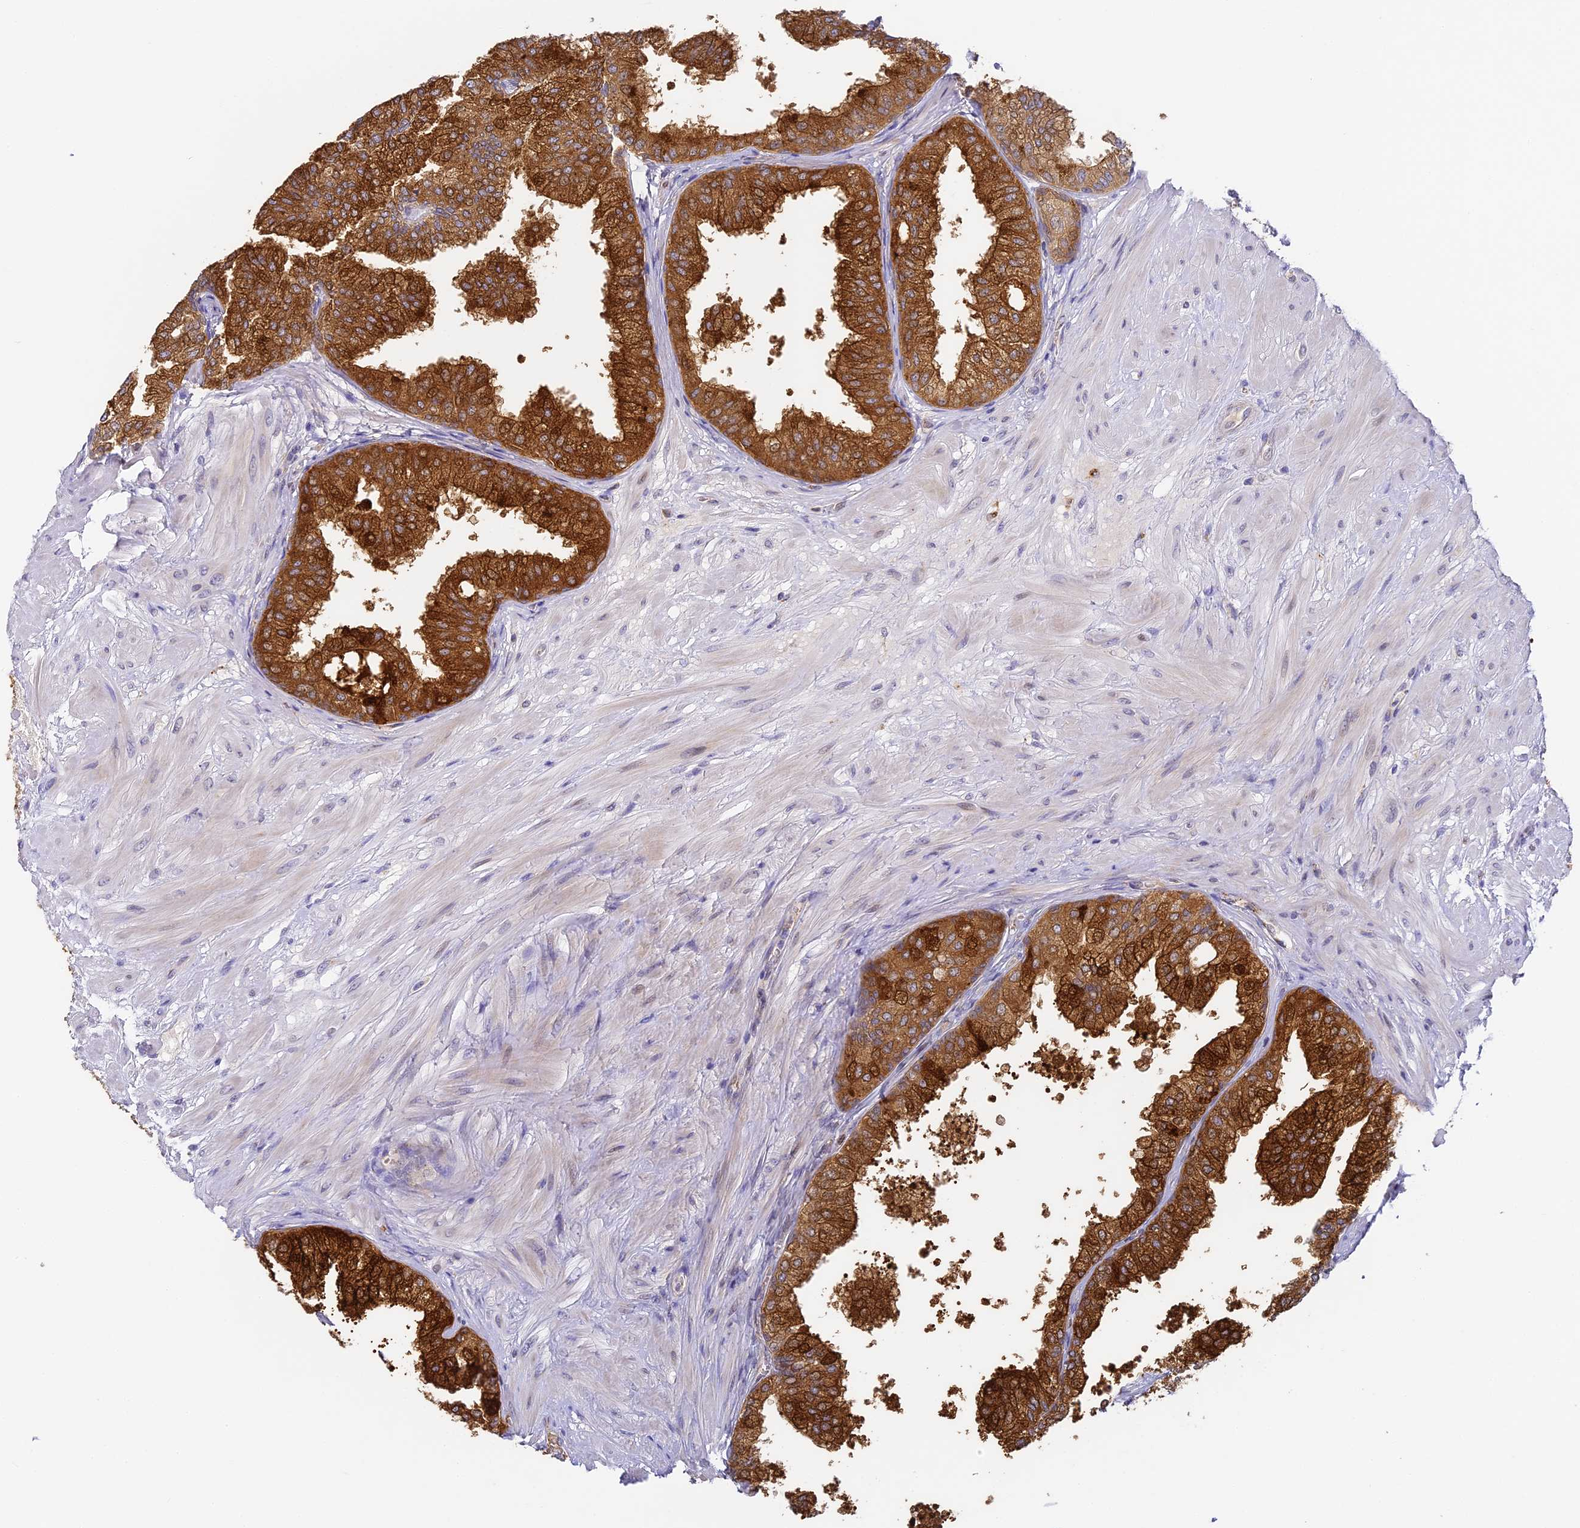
{"staining": {"intensity": "strong", "quantity": ">75%", "location": "cytoplasmic/membranous"}, "tissue": "prostate", "cell_type": "Glandular cells", "image_type": "normal", "snomed": [{"axis": "morphology", "description": "Normal tissue, NOS"}, {"axis": "topography", "description": "Prostate"}], "caption": "Protein staining shows strong cytoplasmic/membranous expression in approximately >75% of glandular cells in benign prostate.", "gene": "DNAAF10", "patient": {"sex": "male", "age": 60}}